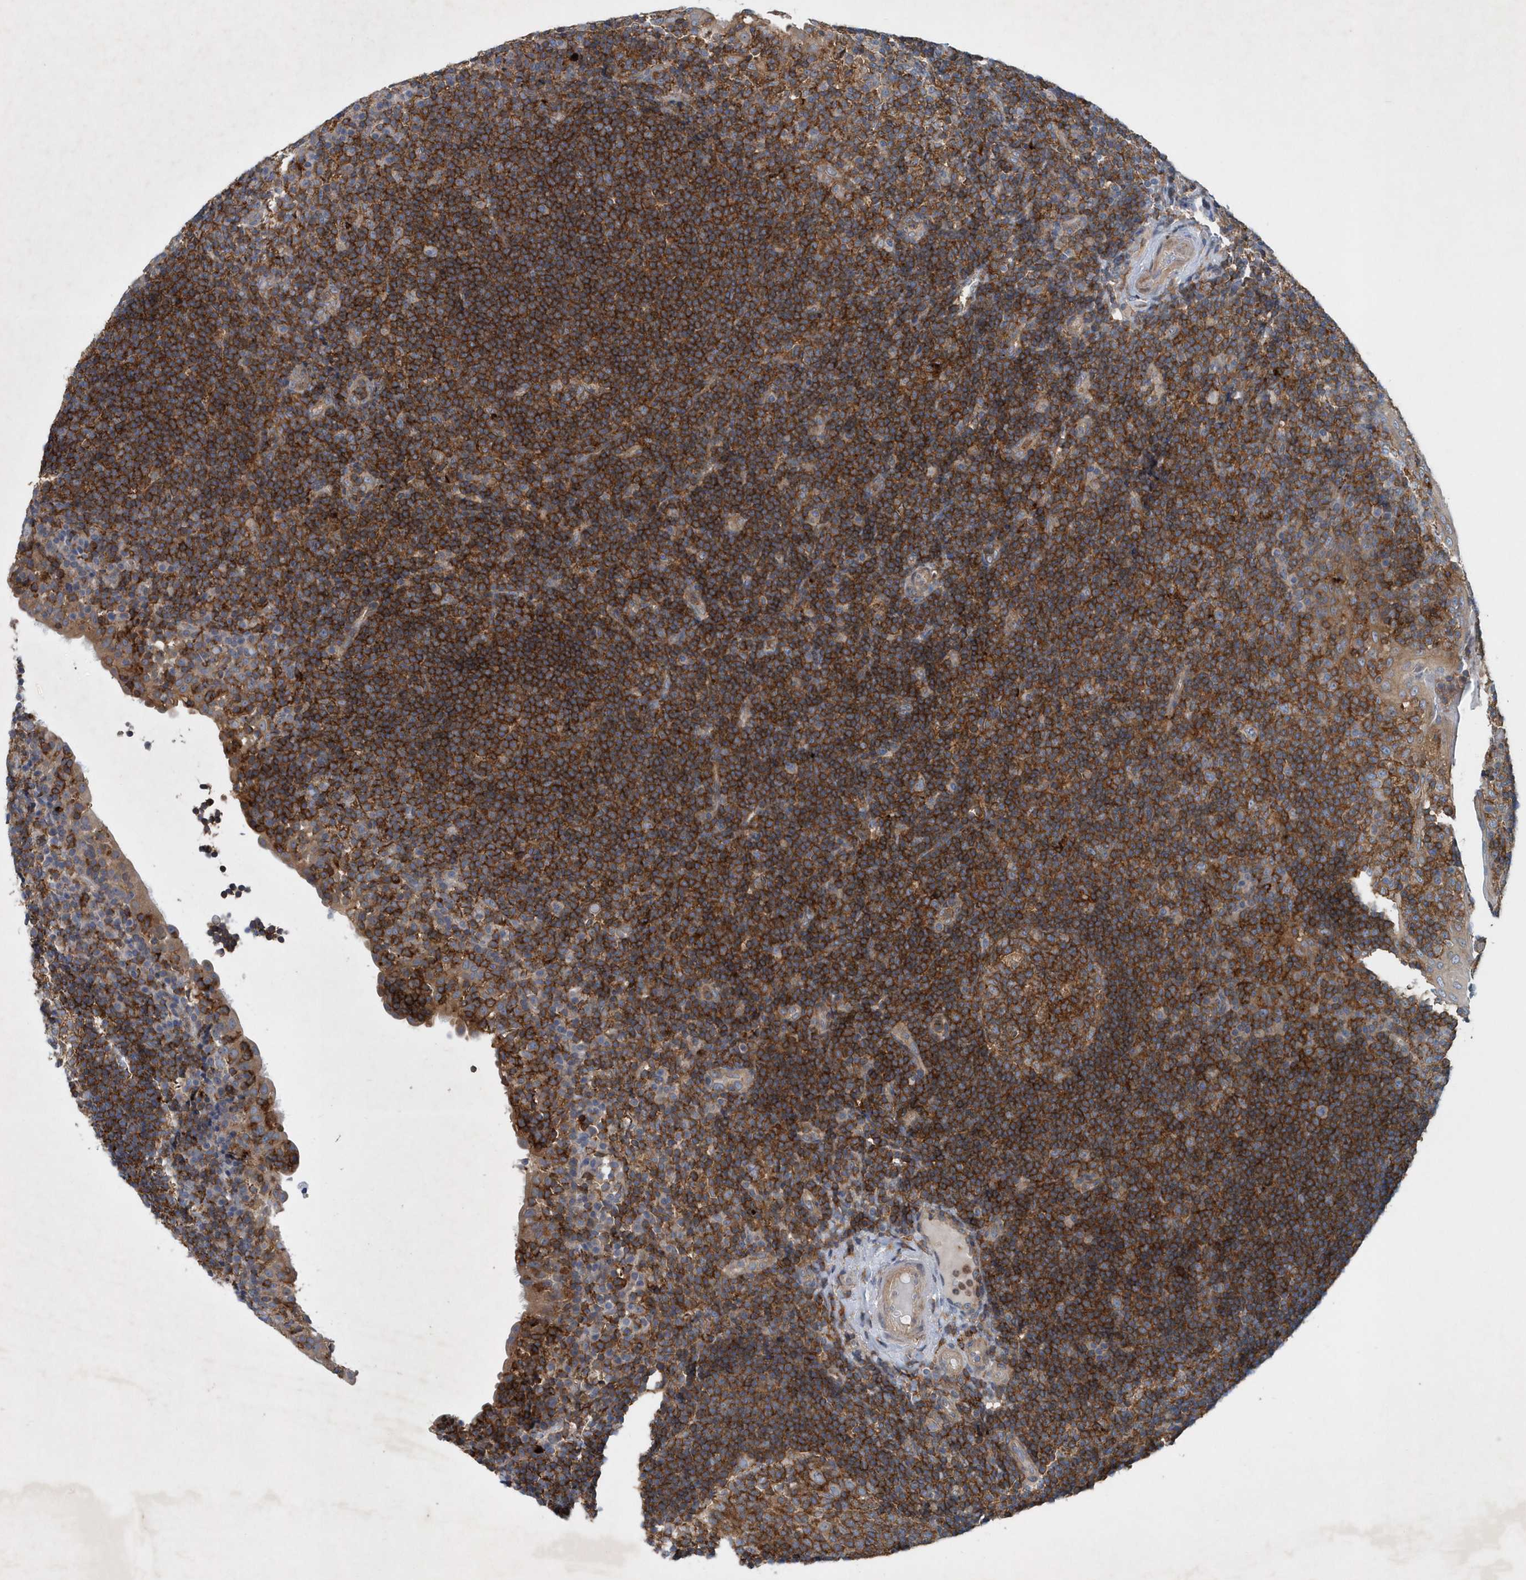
{"staining": {"intensity": "moderate", "quantity": ">75%", "location": "cytoplasmic/membranous"}, "tissue": "tonsil", "cell_type": "Germinal center cells", "image_type": "normal", "snomed": [{"axis": "morphology", "description": "Normal tissue, NOS"}, {"axis": "topography", "description": "Tonsil"}], "caption": "IHC (DAB (3,3'-diaminobenzidine)) staining of benign human tonsil exhibits moderate cytoplasmic/membranous protein expression in about >75% of germinal center cells.", "gene": "P2RY10", "patient": {"sex": "female", "age": 40}}